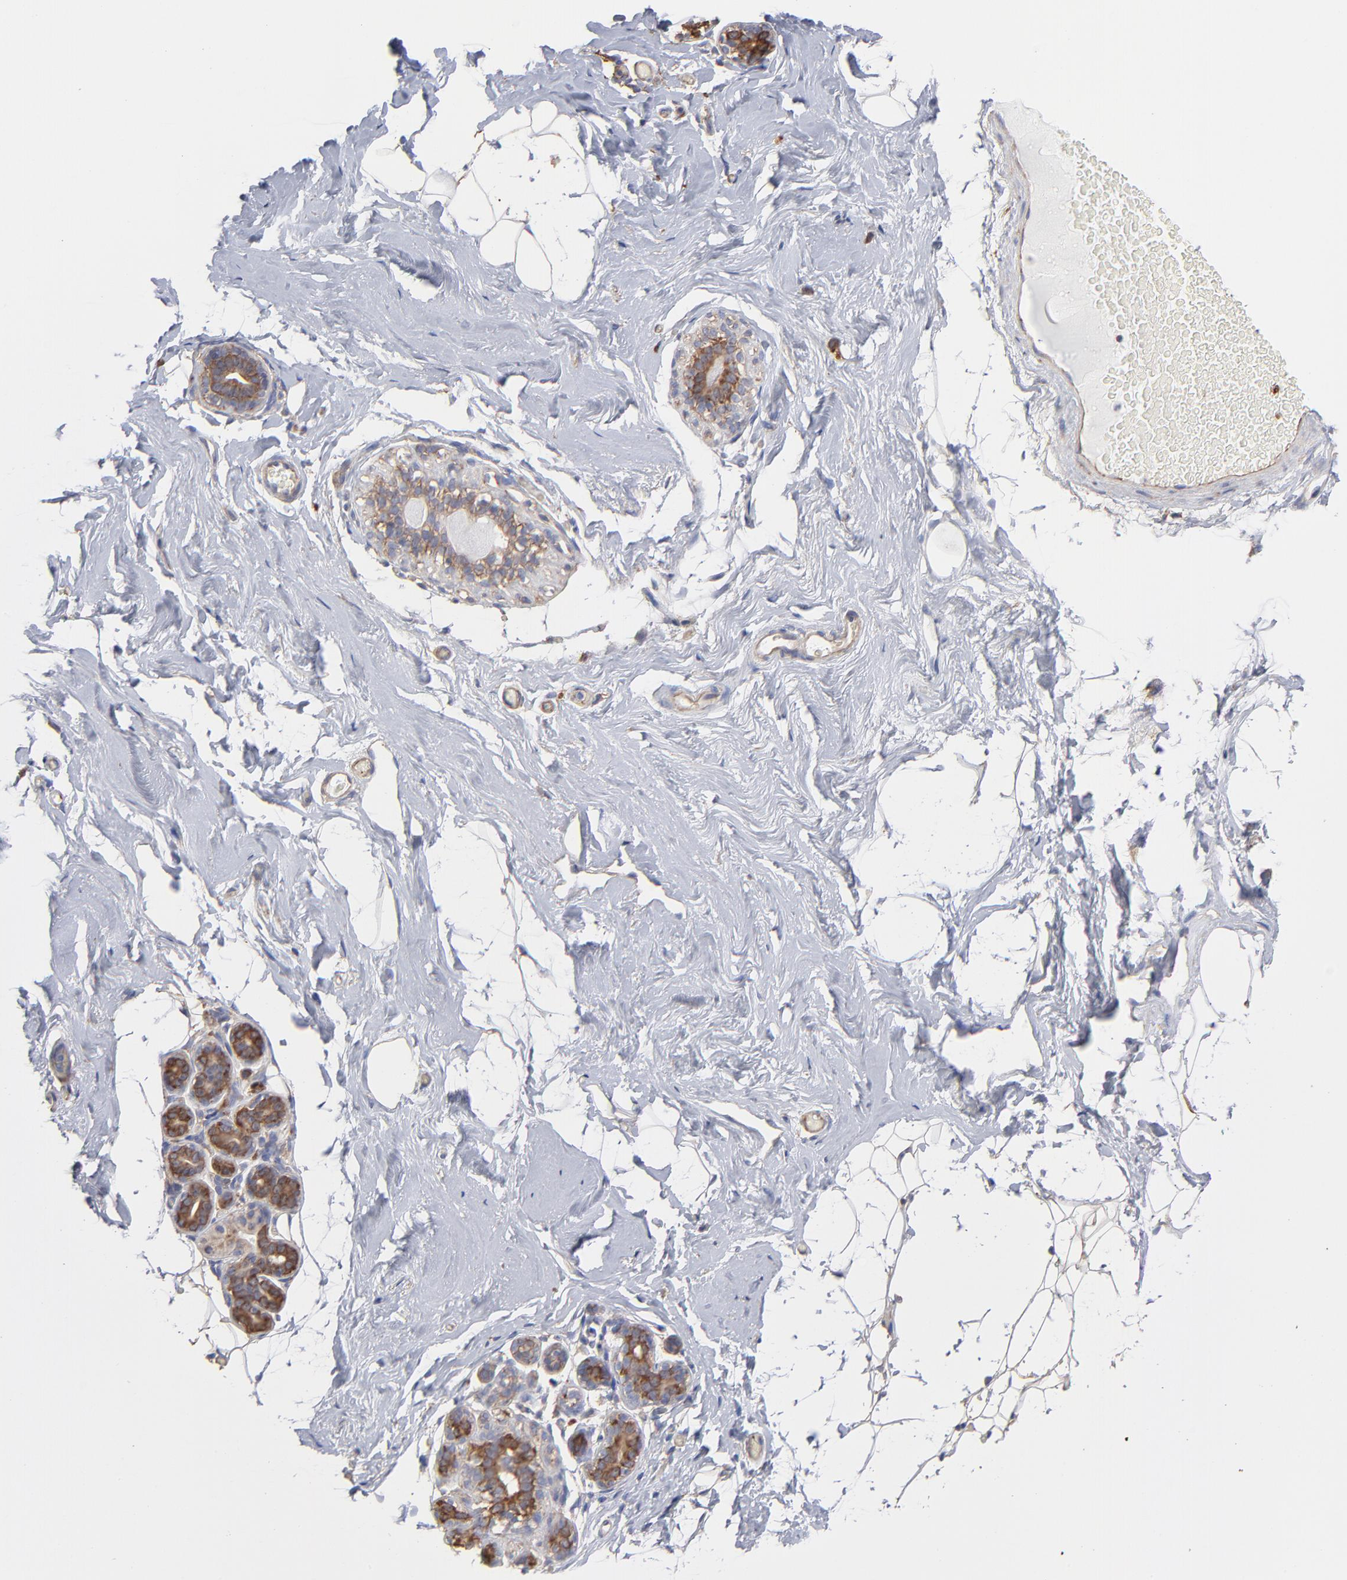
{"staining": {"intensity": "weak", "quantity": ">75%", "location": "cytoplasmic/membranous"}, "tissue": "breast", "cell_type": "Adipocytes", "image_type": "normal", "snomed": [{"axis": "morphology", "description": "Normal tissue, NOS"}, {"axis": "topography", "description": "Breast"}, {"axis": "topography", "description": "Soft tissue"}], "caption": "Benign breast was stained to show a protein in brown. There is low levels of weak cytoplasmic/membranous expression in about >75% of adipocytes.", "gene": "RPL3", "patient": {"sex": "female", "age": 75}}